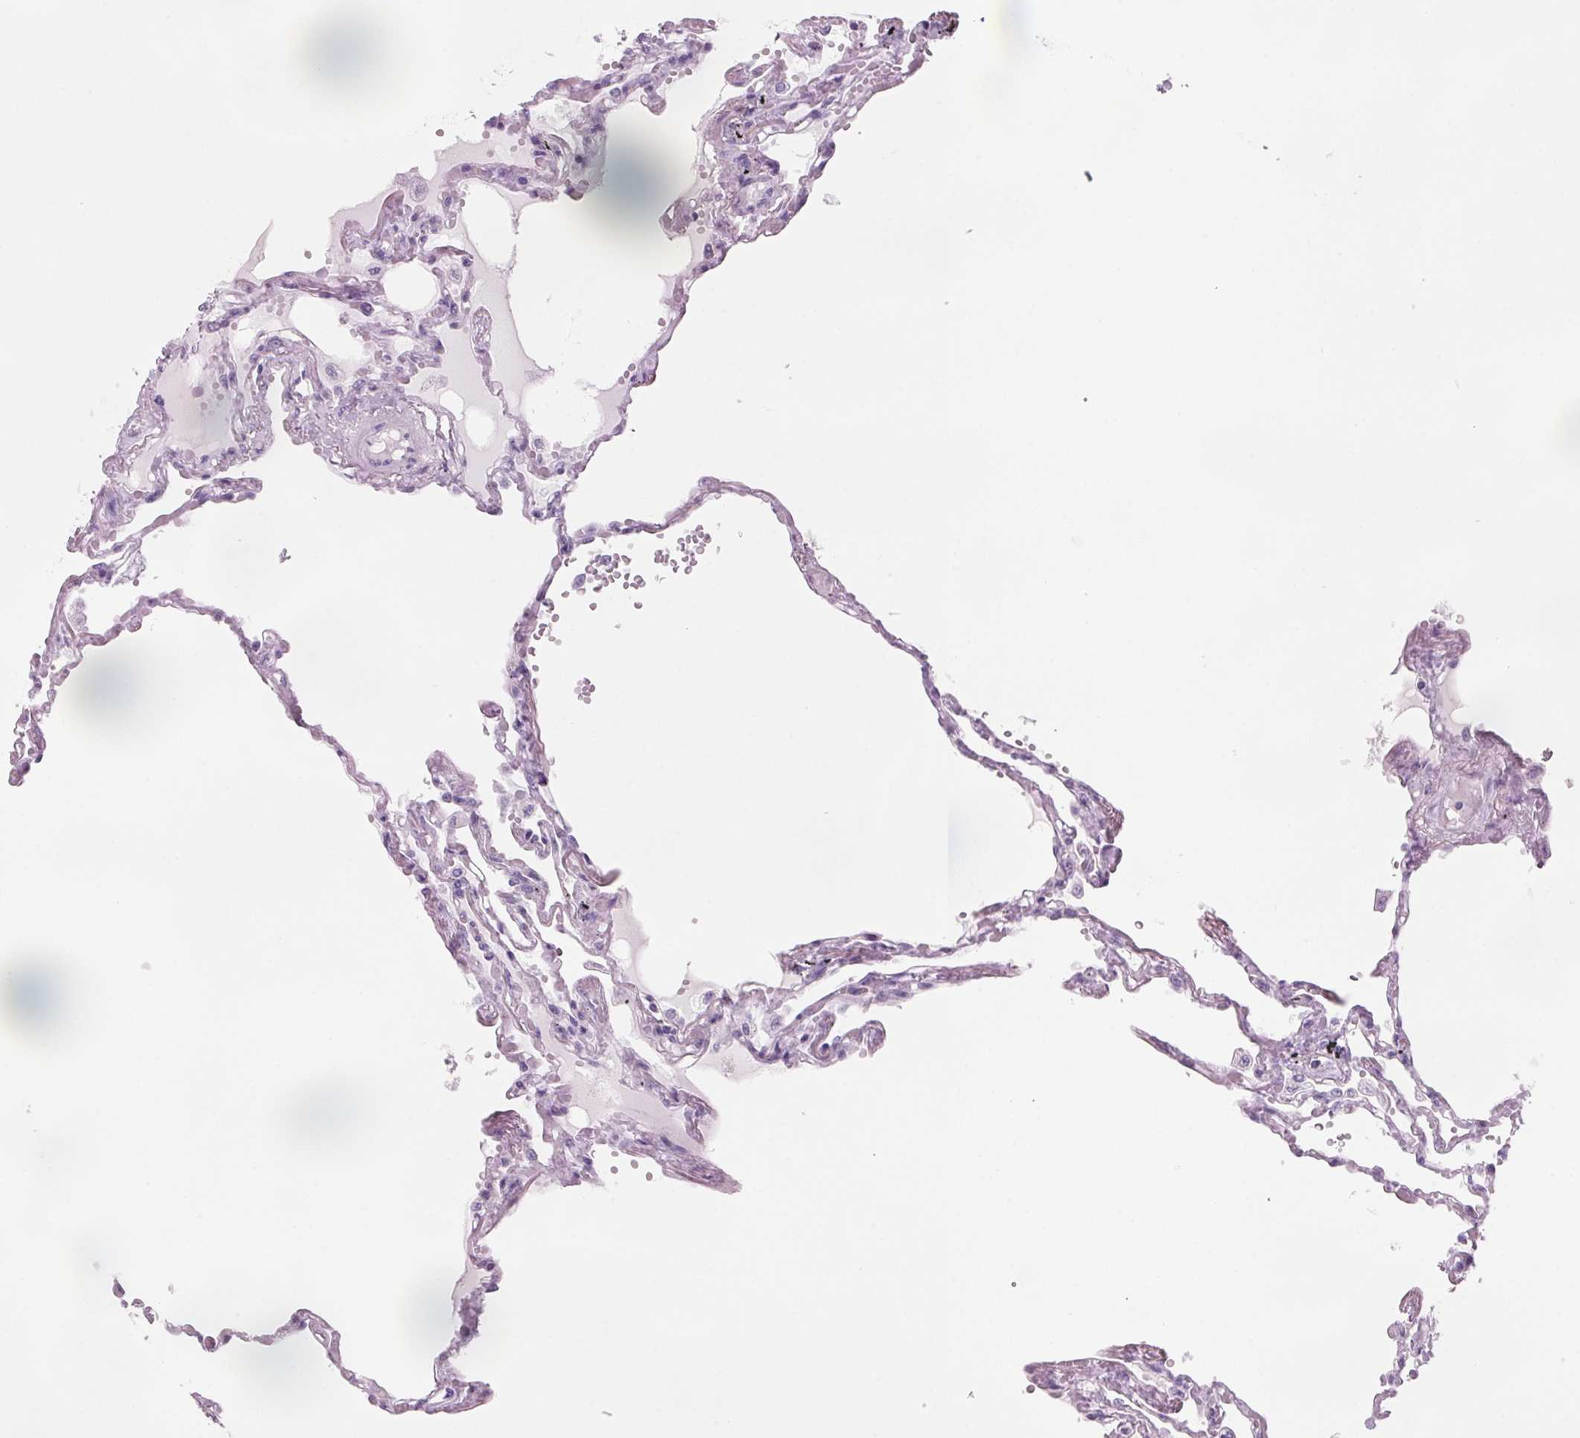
{"staining": {"intensity": "negative", "quantity": "none", "location": "none"}, "tissue": "lung", "cell_type": "Alveolar cells", "image_type": "normal", "snomed": [{"axis": "morphology", "description": "Normal tissue, NOS"}, {"axis": "morphology", "description": "Adenocarcinoma, NOS"}, {"axis": "topography", "description": "Cartilage tissue"}, {"axis": "topography", "description": "Lung"}], "caption": "Protein analysis of normal lung exhibits no significant positivity in alveolar cells. (DAB immunohistochemistry, high magnification).", "gene": "DNTTIP2", "patient": {"sex": "female", "age": 67}}